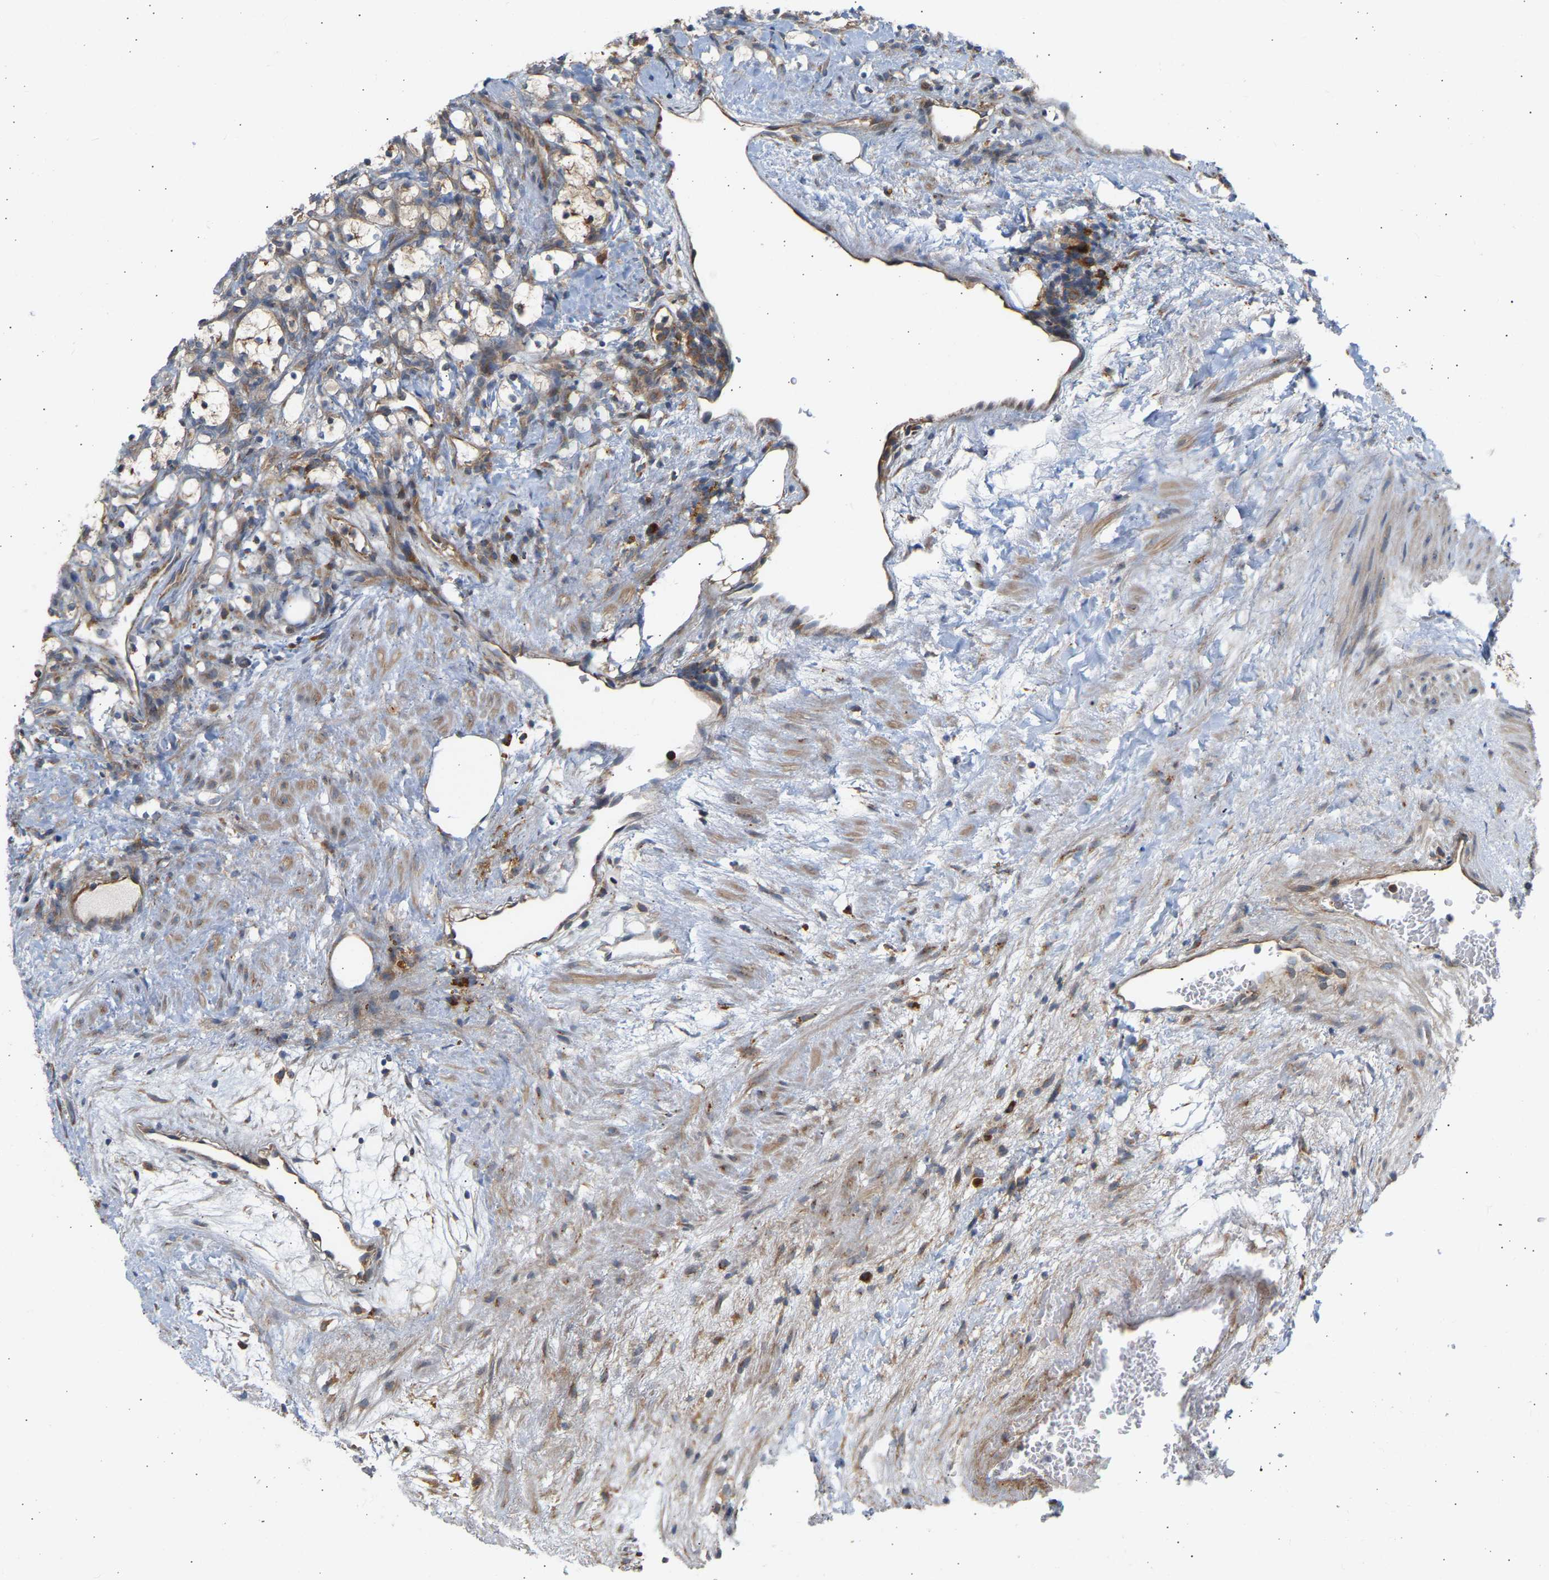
{"staining": {"intensity": "moderate", "quantity": ">75%", "location": "cytoplasmic/membranous"}, "tissue": "renal cancer", "cell_type": "Tumor cells", "image_type": "cancer", "snomed": [{"axis": "morphology", "description": "Adenocarcinoma, NOS"}, {"axis": "topography", "description": "Kidney"}], "caption": "Immunohistochemical staining of adenocarcinoma (renal) reveals medium levels of moderate cytoplasmic/membranous positivity in approximately >75% of tumor cells. The staining was performed using DAB (3,3'-diaminobenzidine) to visualize the protein expression in brown, while the nuclei were stained in blue with hematoxylin (Magnification: 20x).", "gene": "GCN1", "patient": {"sex": "female", "age": 69}}